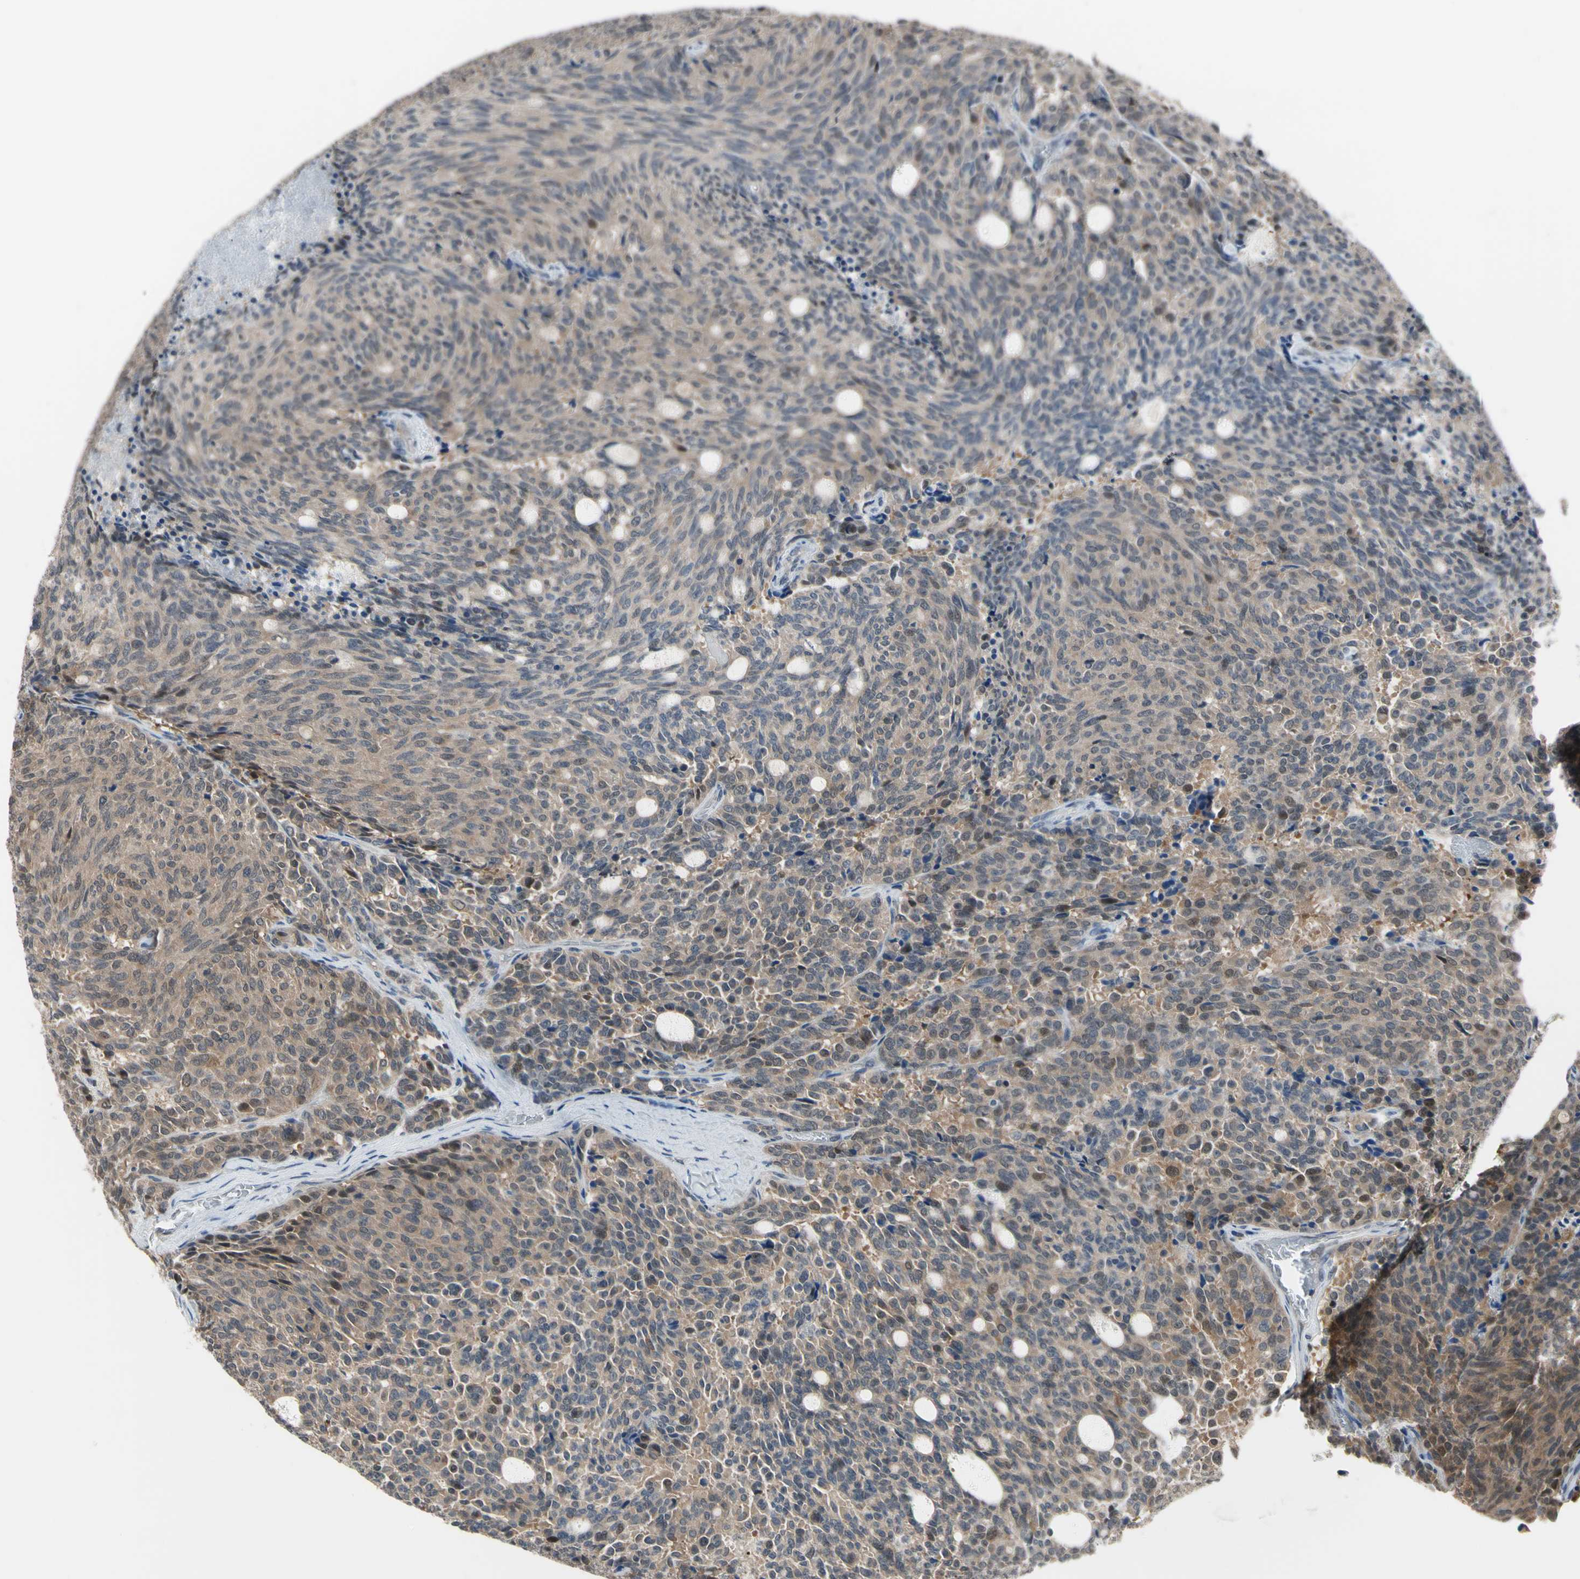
{"staining": {"intensity": "weak", "quantity": ">75%", "location": "cytoplasmic/membranous,nuclear"}, "tissue": "carcinoid", "cell_type": "Tumor cells", "image_type": "cancer", "snomed": [{"axis": "morphology", "description": "Carcinoid, malignant, NOS"}, {"axis": "topography", "description": "Pancreas"}], "caption": "Tumor cells exhibit weak cytoplasmic/membranous and nuclear expression in about >75% of cells in carcinoid.", "gene": "HSPA4", "patient": {"sex": "female", "age": 54}}